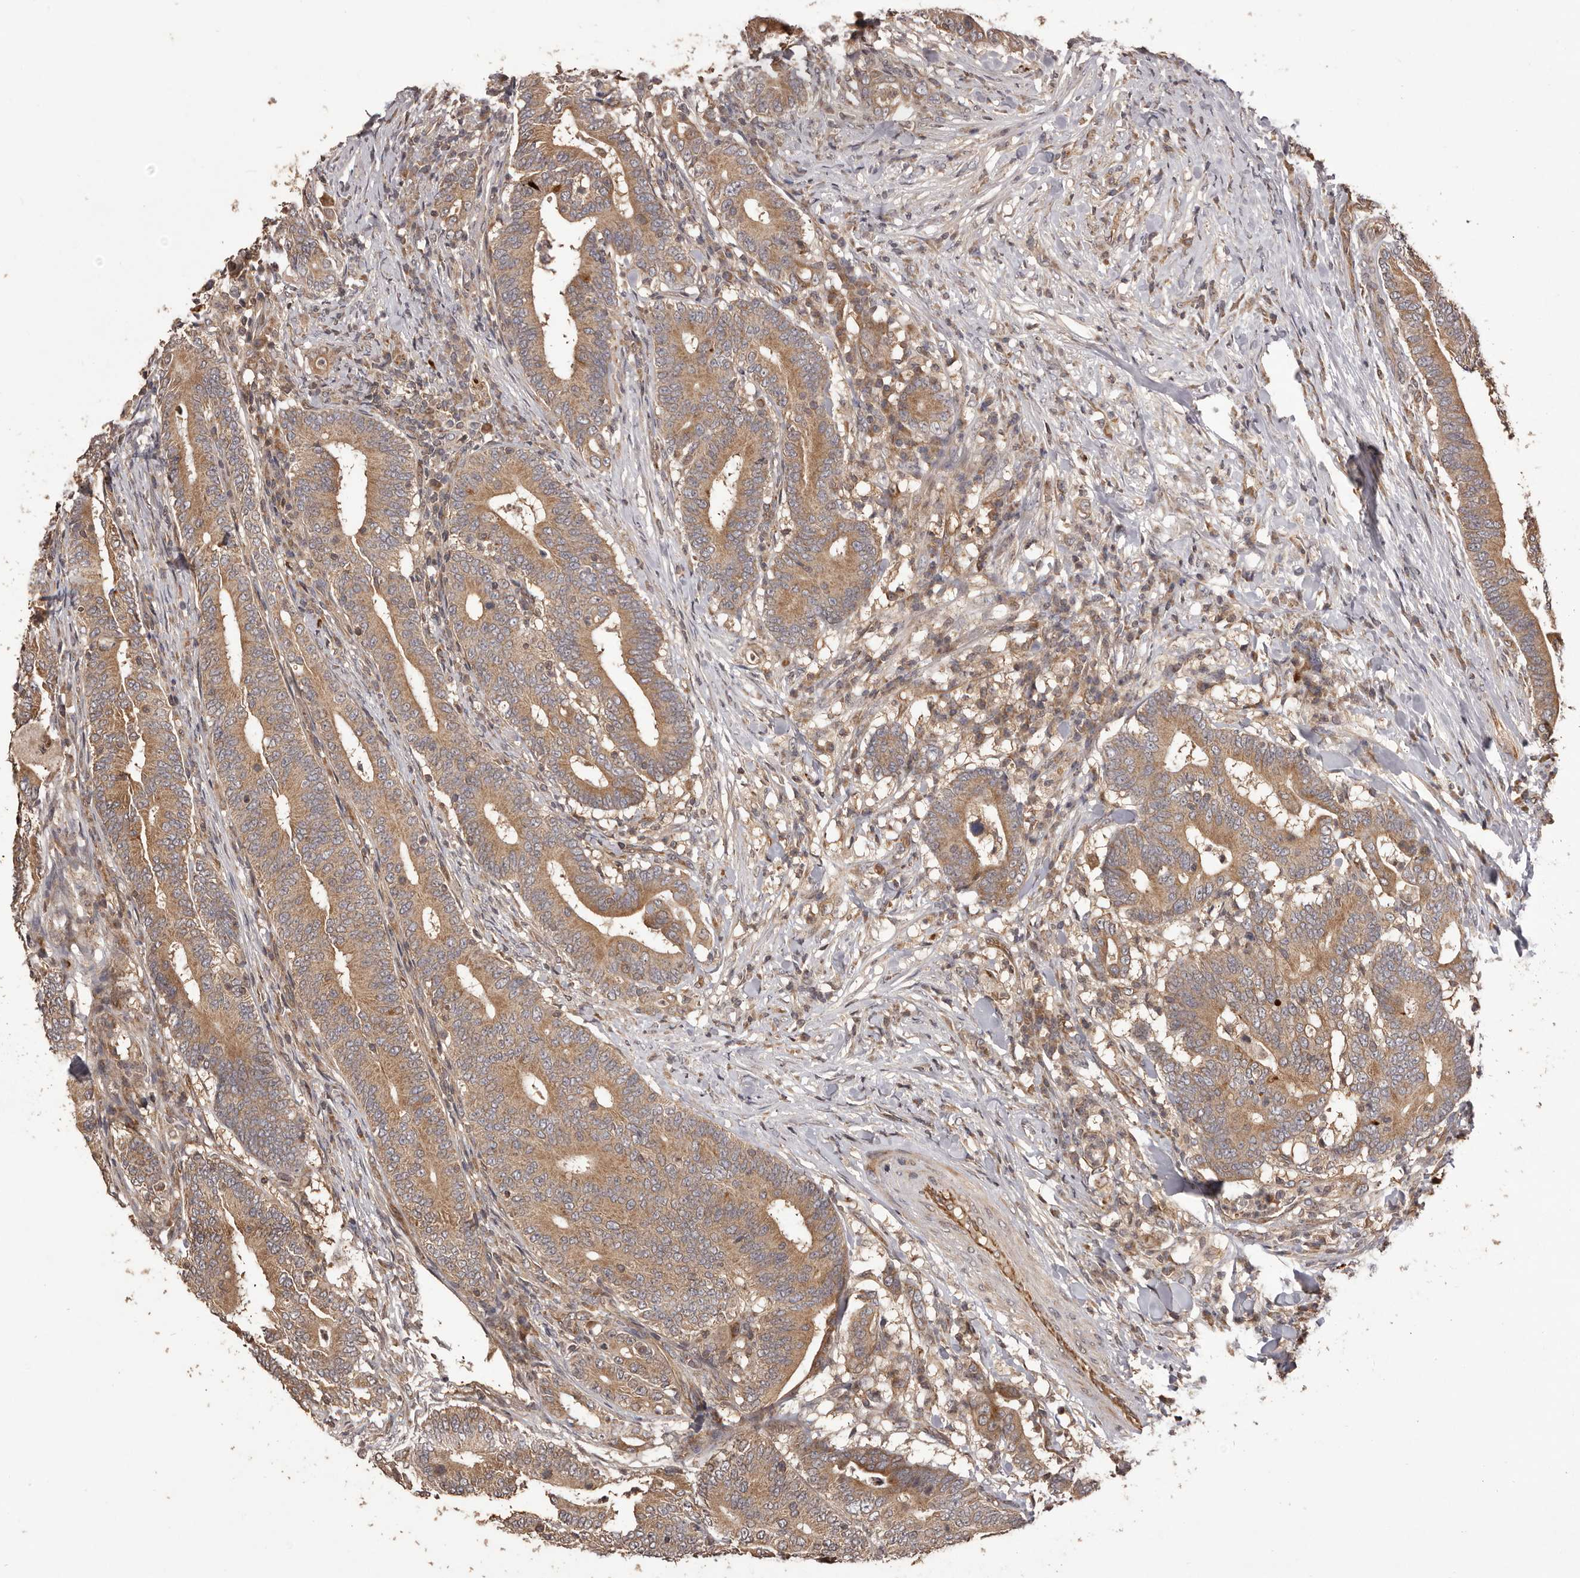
{"staining": {"intensity": "moderate", "quantity": ">75%", "location": "cytoplasmic/membranous"}, "tissue": "colorectal cancer", "cell_type": "Tumor cells", "image_type": "cancer", "snomed": [{"axis": "morphology", "description": "Adenocarcinoma, NOS"}, {"axis": "topography", "description": "Colon"}], "caption": "DAB (3,3'-diaminobenzidine) immunohistochemical staining of human adenocarcinoma (colorectal) reveals moderate cytoplasmic/membranous protein positivity in approximately >75% of tumor cells. (DAB (3,3'-diaminobenzidine) = brown stain, brightfield microscopy at high magnification).", "gene": "QRSL1", "patient": {"sex": "female", "age": 66}}